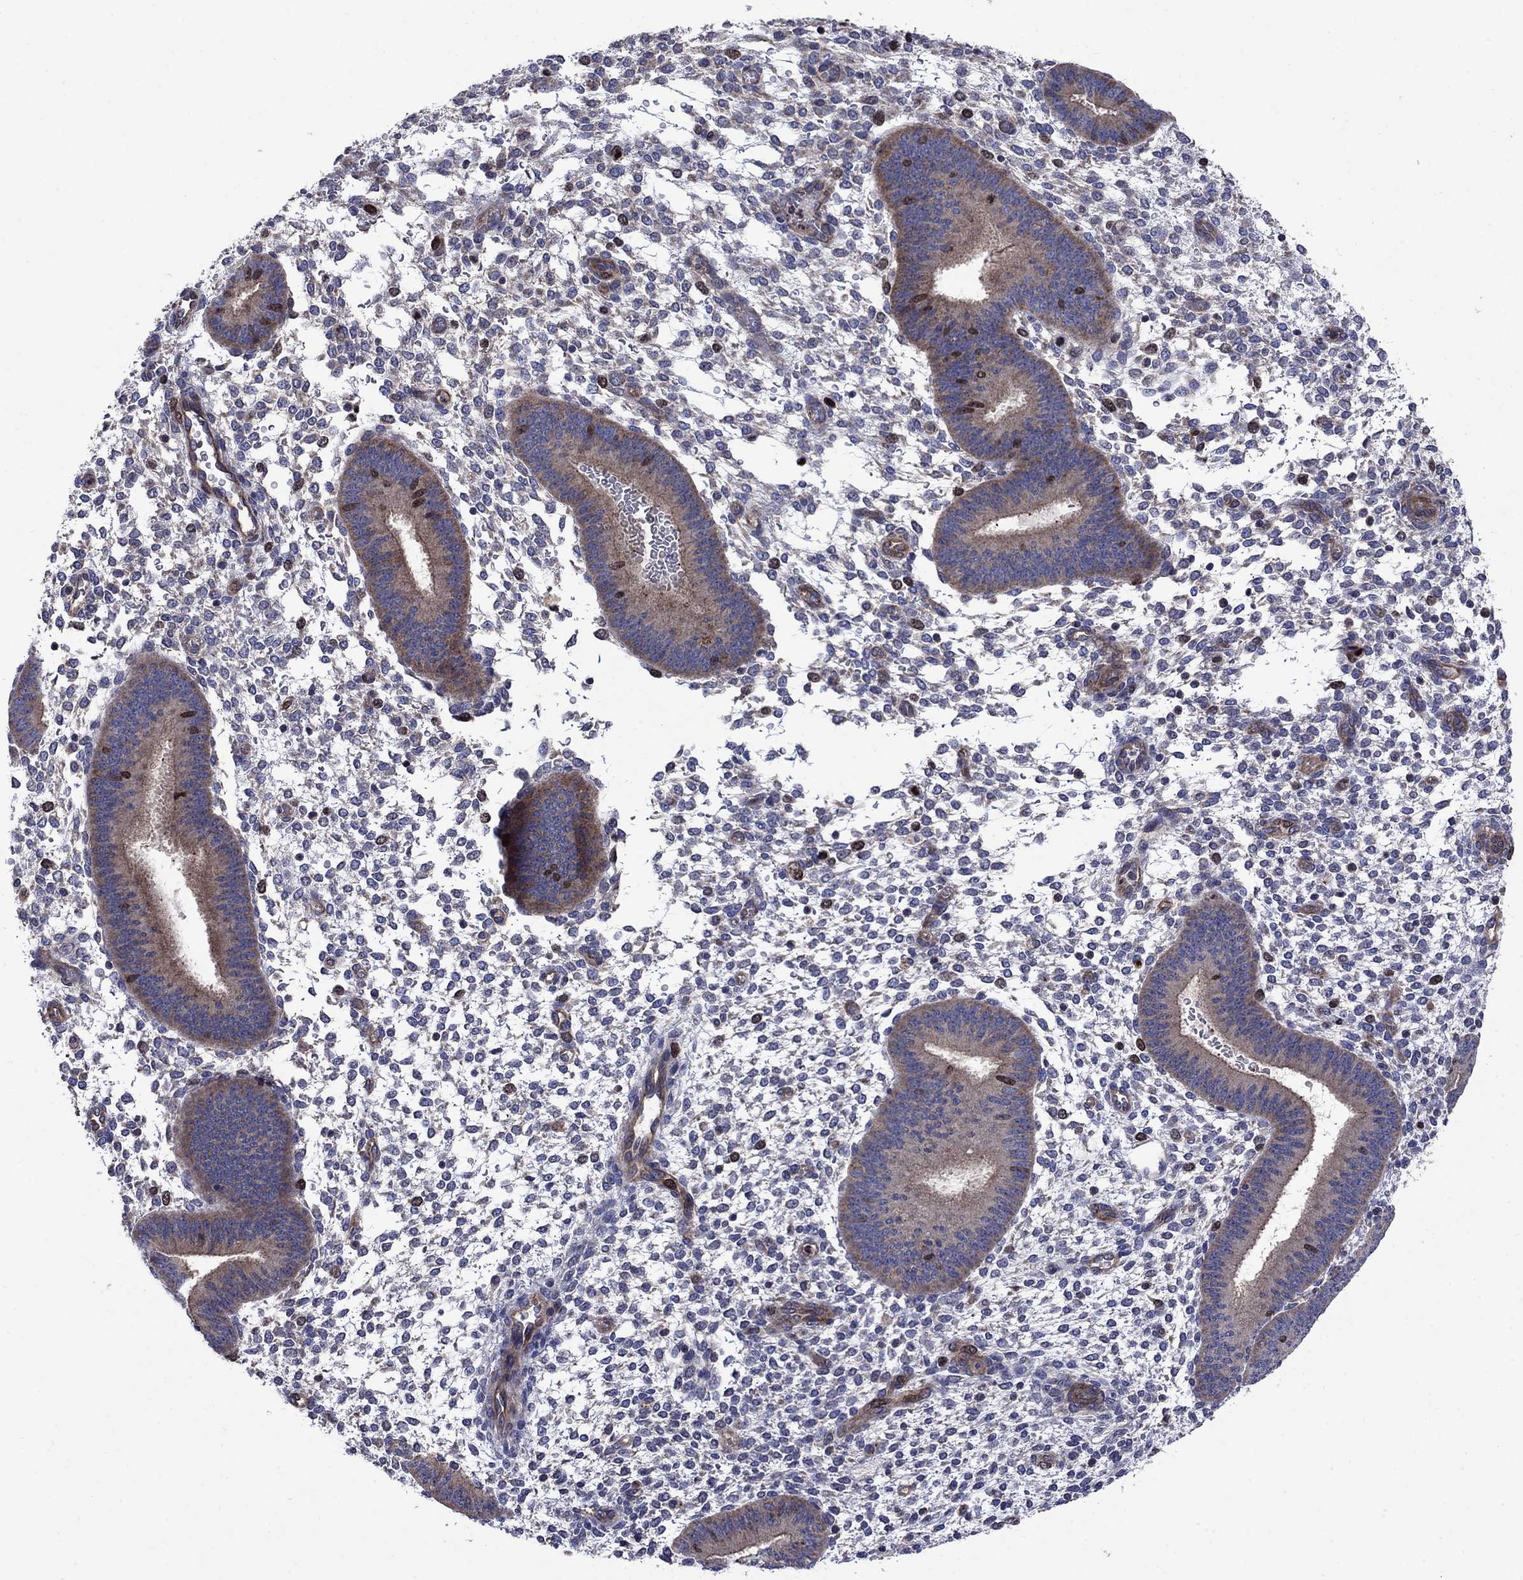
{"staining": {"intensity": "negative", "quantity": "none", "location": "none"}, "tissue": "endometrium", "cell_type": "Cells in endometrial stroma", "image_type": "normal", "snomed": [{"axis": "morphology", "description": "Normal tissue, NOS"}, {"axis": "topography", "description": "Endometrium"}], "caption": "Immunohistochemistry histopathology image of unremarkable endometrium: endometrium stained with DAB (3,3'-diaminobenzidine) displays no significant protein staining in cells in endometrial stroma.", "gene": "KIF22", "patient": {"sex": "female", "age": 39}}